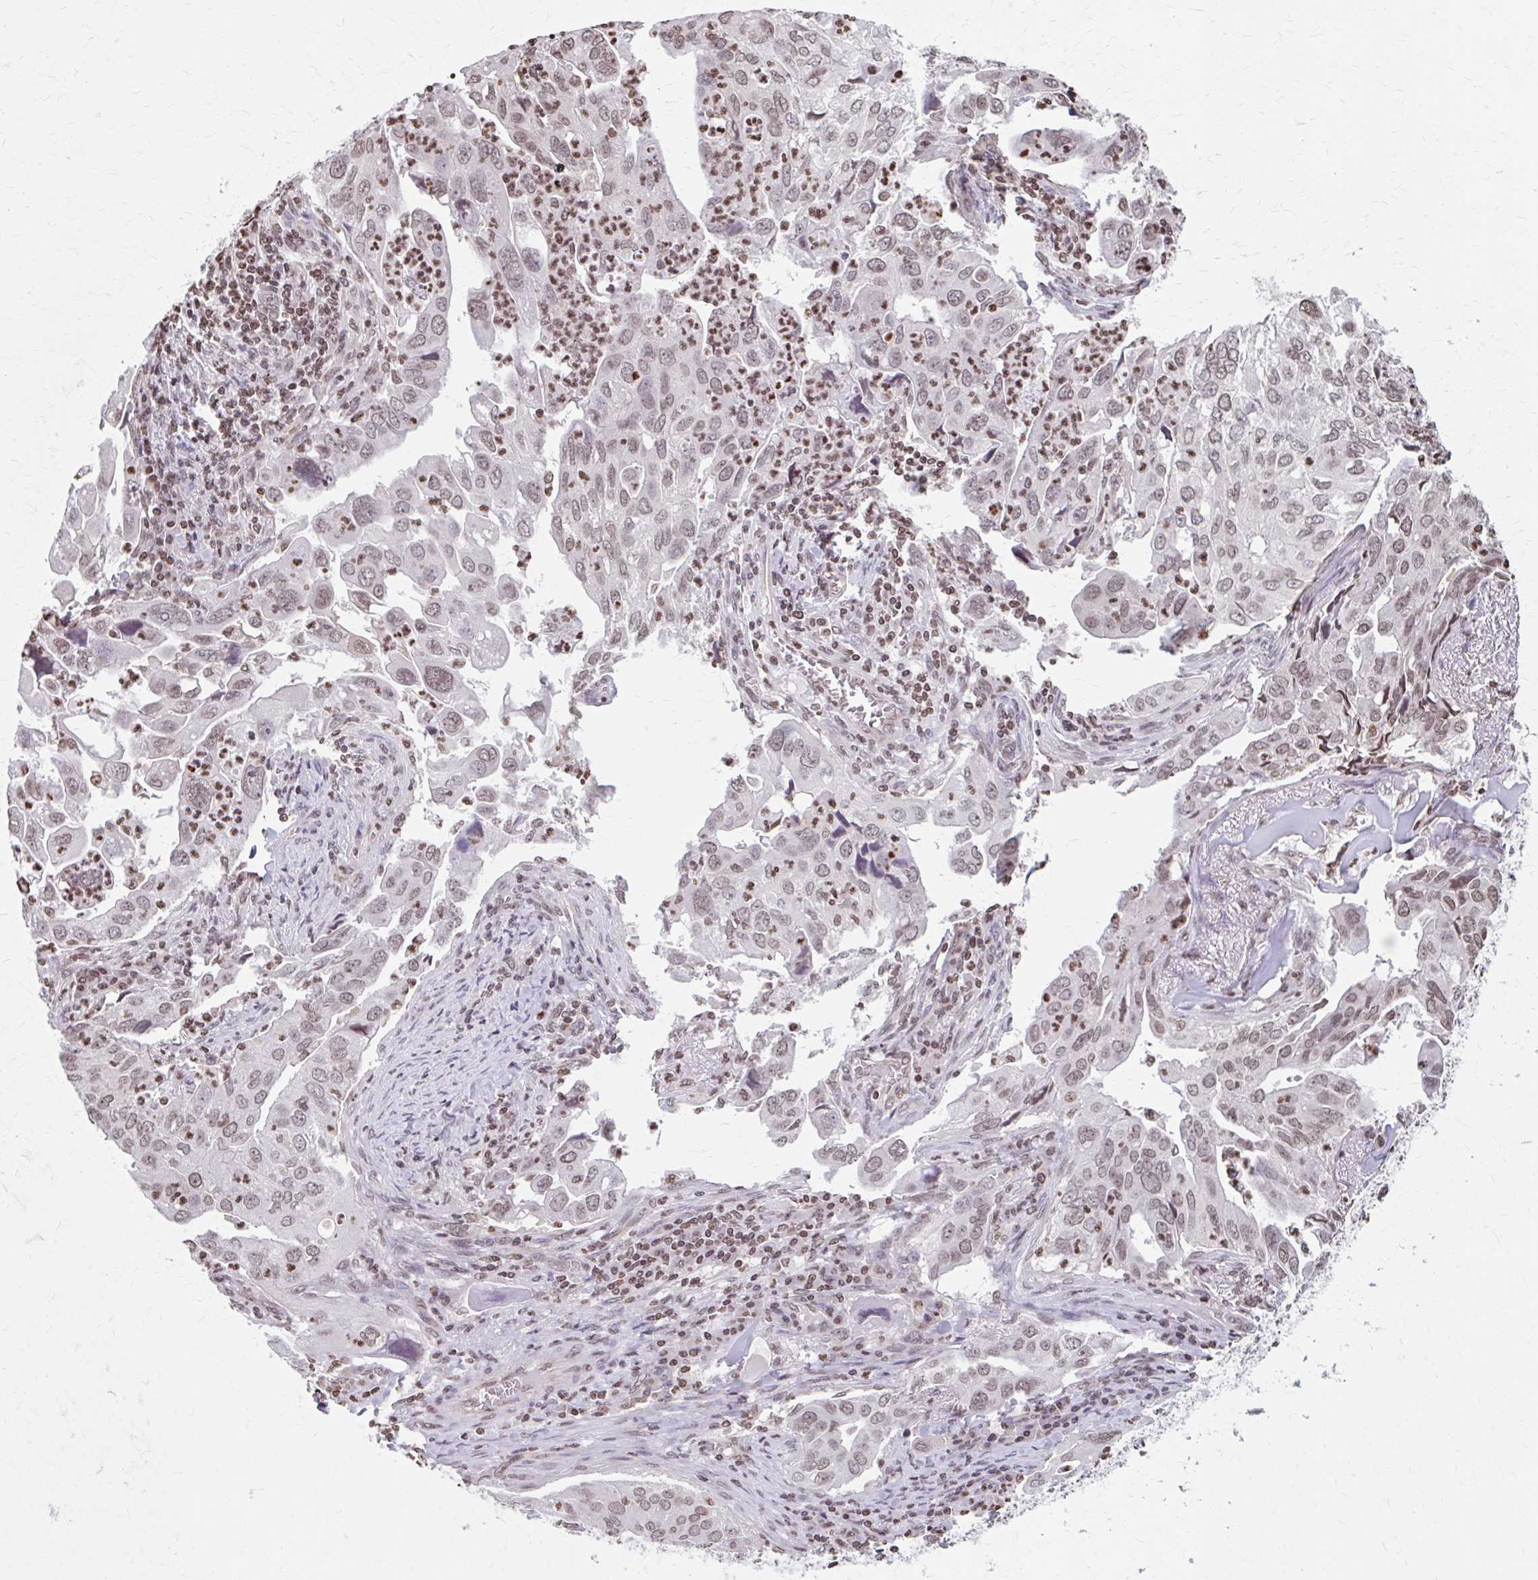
{"staining": {"intensity": "moderate", "quantity": ">75%", "location": "nuclear"}, "tissue": "lung cancer", "cell_type": "Tumor cells", "image_type": "cancer", "snomed": [{"axis": "morphology", "description": "Adenocarcinoma, NOS"}, {"axis": "topography", "description": "Lung"}], "caption": "DAB (3,3'-diaminobenzidine) immunohistochemical staining of lung cancer exhibits moderate nuclear protein staining in approximately >75% of tumor cells. (IHC, brightfield microscopy, high magnification).", "gene": "ORC3", "patient": {"sex": "male", "age": 48}}